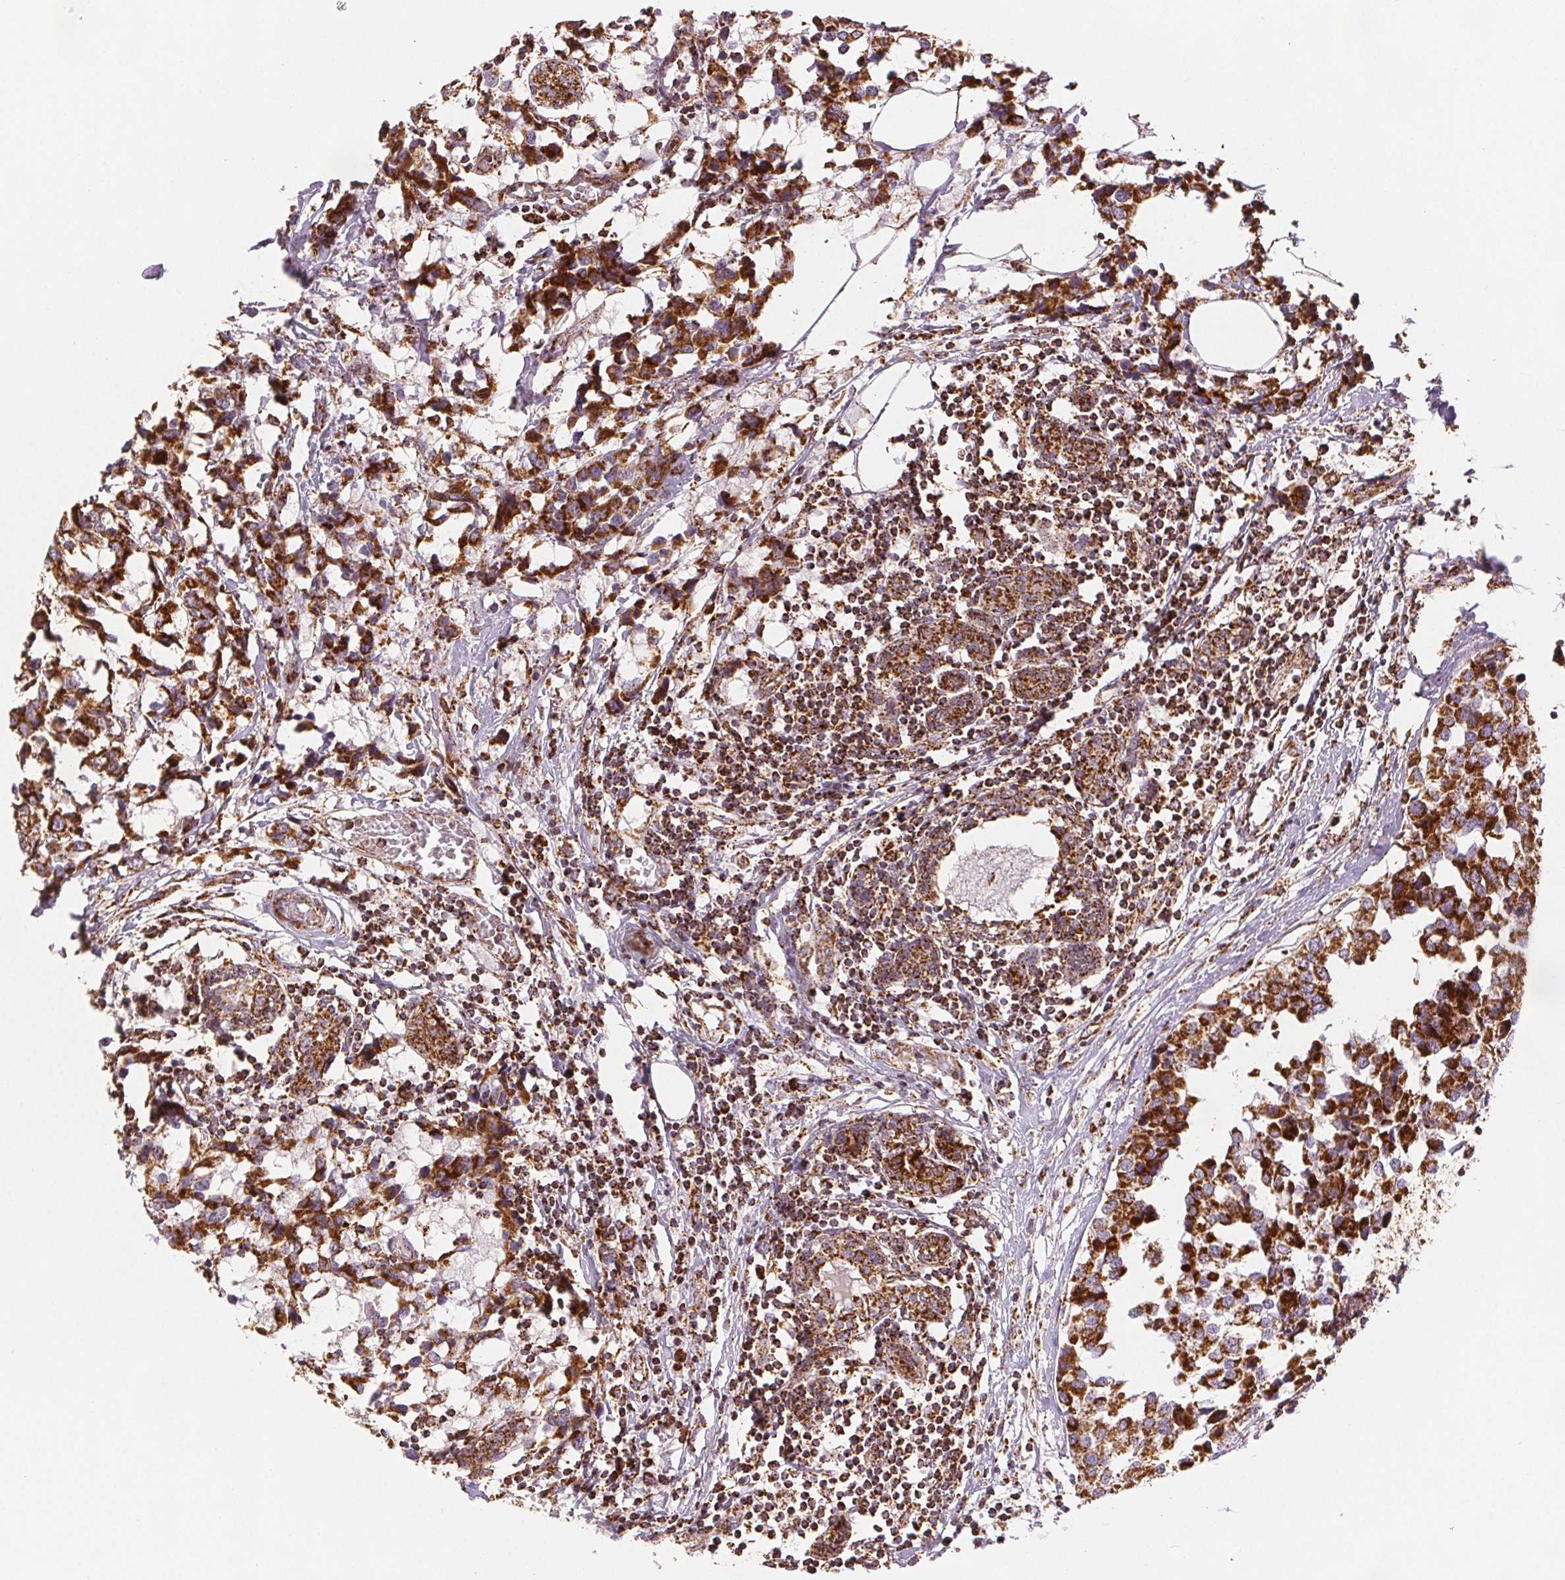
{"staining": {"intensity": "strong", "quantity": ">75%", "location": "cytoplasmic/membranous"}, "tissue": "breast cancer", "cell_type": "Tumor cells", "image_type": "cancer", "snomed": [{"axis": "morphology", "description": "Lobular carcinoma"}, {"axis": "topography", "description": "Breast"}], "caption": "A histopathology image showing strong cytoplasmic/membranous expression in about >75% of tumor cells in lobular carcinoma (breast), as visualized by brown immunohistochemical staining.", "gene": "SDHB", "patient": {"sex": "female", "age": 59}}